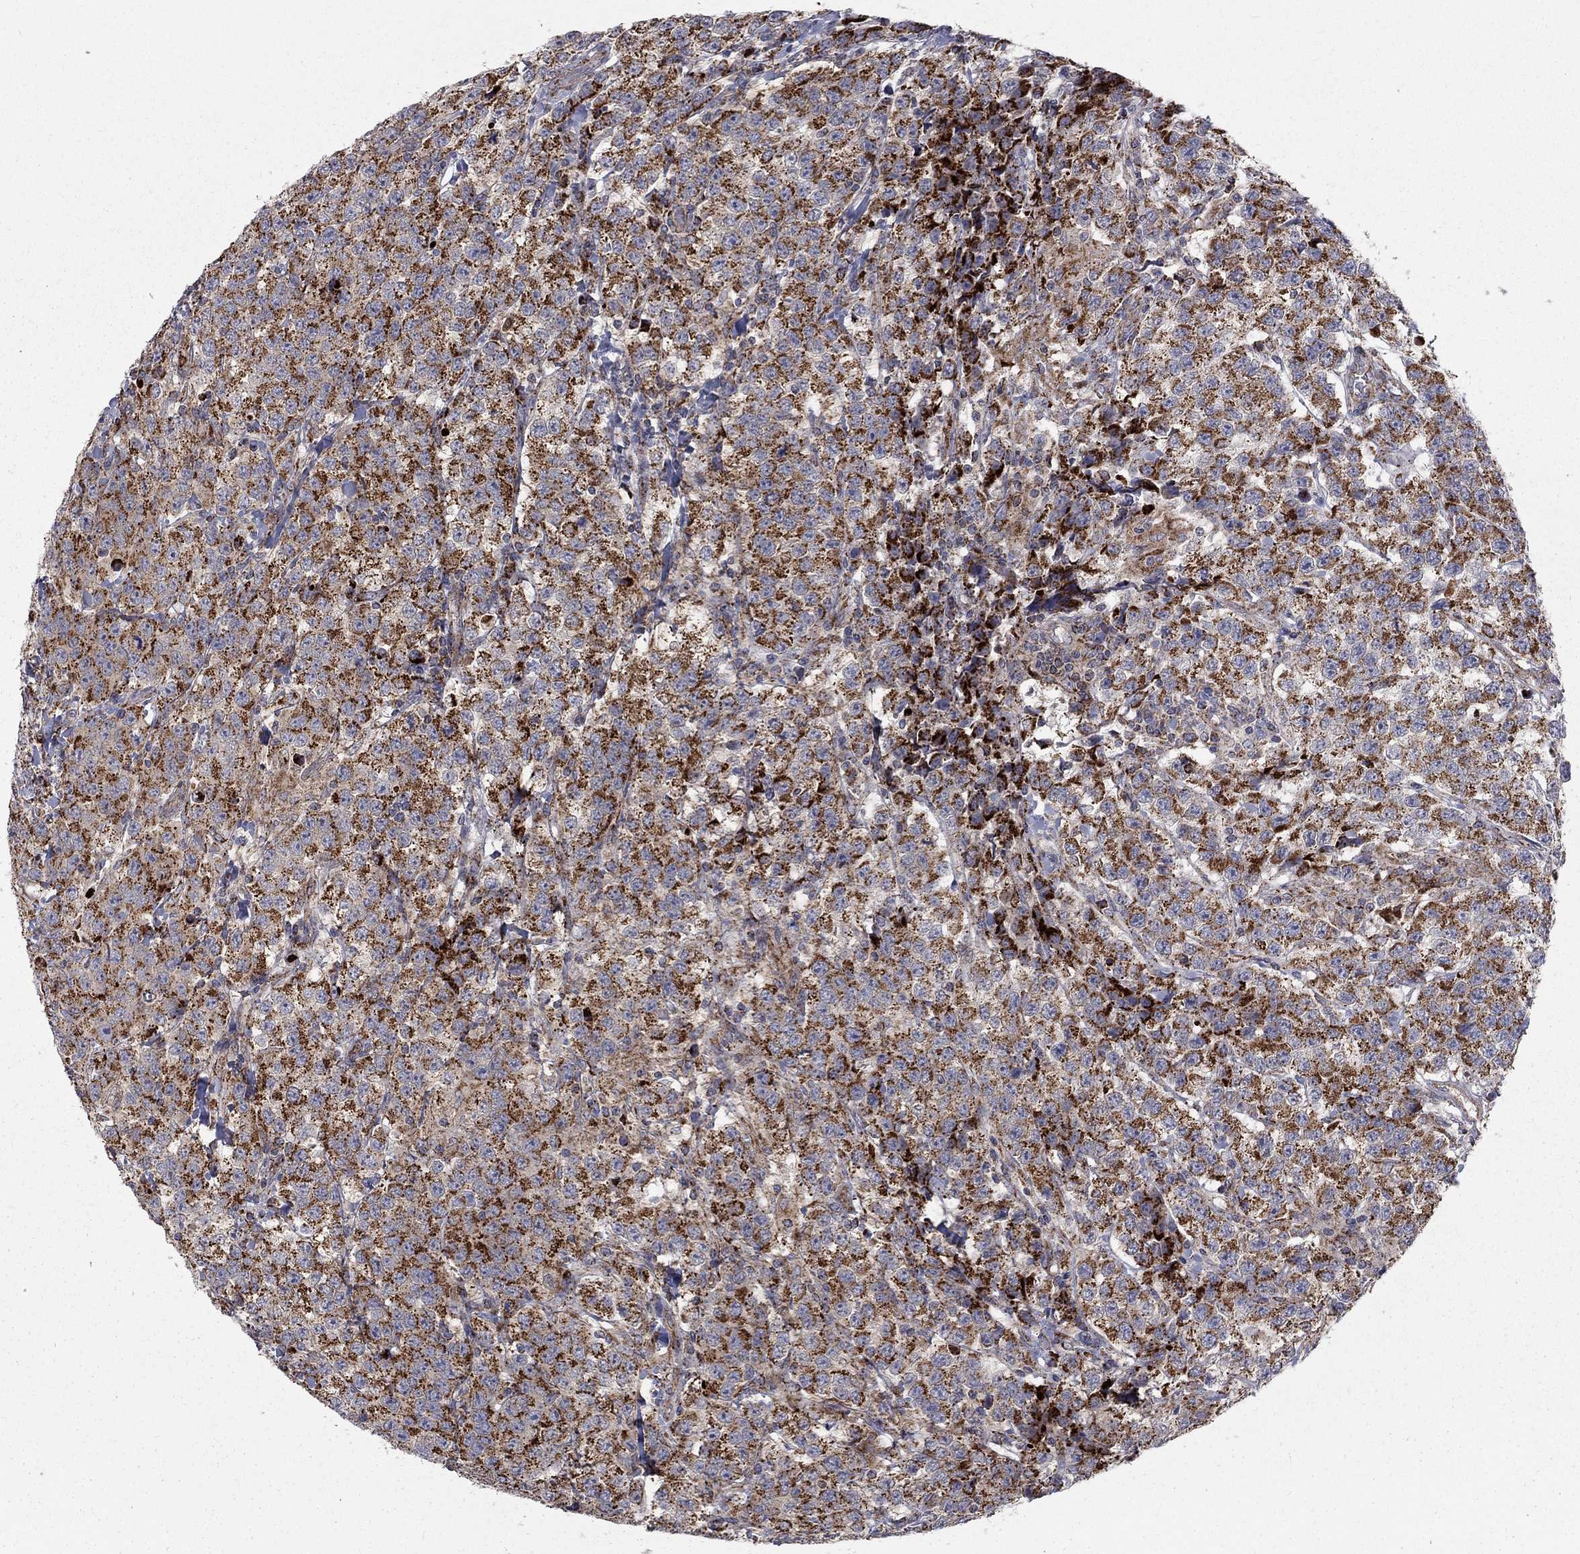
{"staining": {"intensity": "strong", "quantity": ">75%", "location": "cytoplasmic/membranous"}, "tissue": "testis cancer", "cell_type": "Tumor cells", "image_type": "cancer", "snomed": [{"axis": "morphology", "description": "Seminoma, NOS"}, {"axis": "topography", "description": "Testis"}], "caption": "Immunohistochemical staining of seminoma (testis) reveals high levels of strong cytoplasmic/membranous protein staining in about >75% of tumor cells.", "gene": "ALDH1B1", "patient": {"sex": "male", "age": 59}}